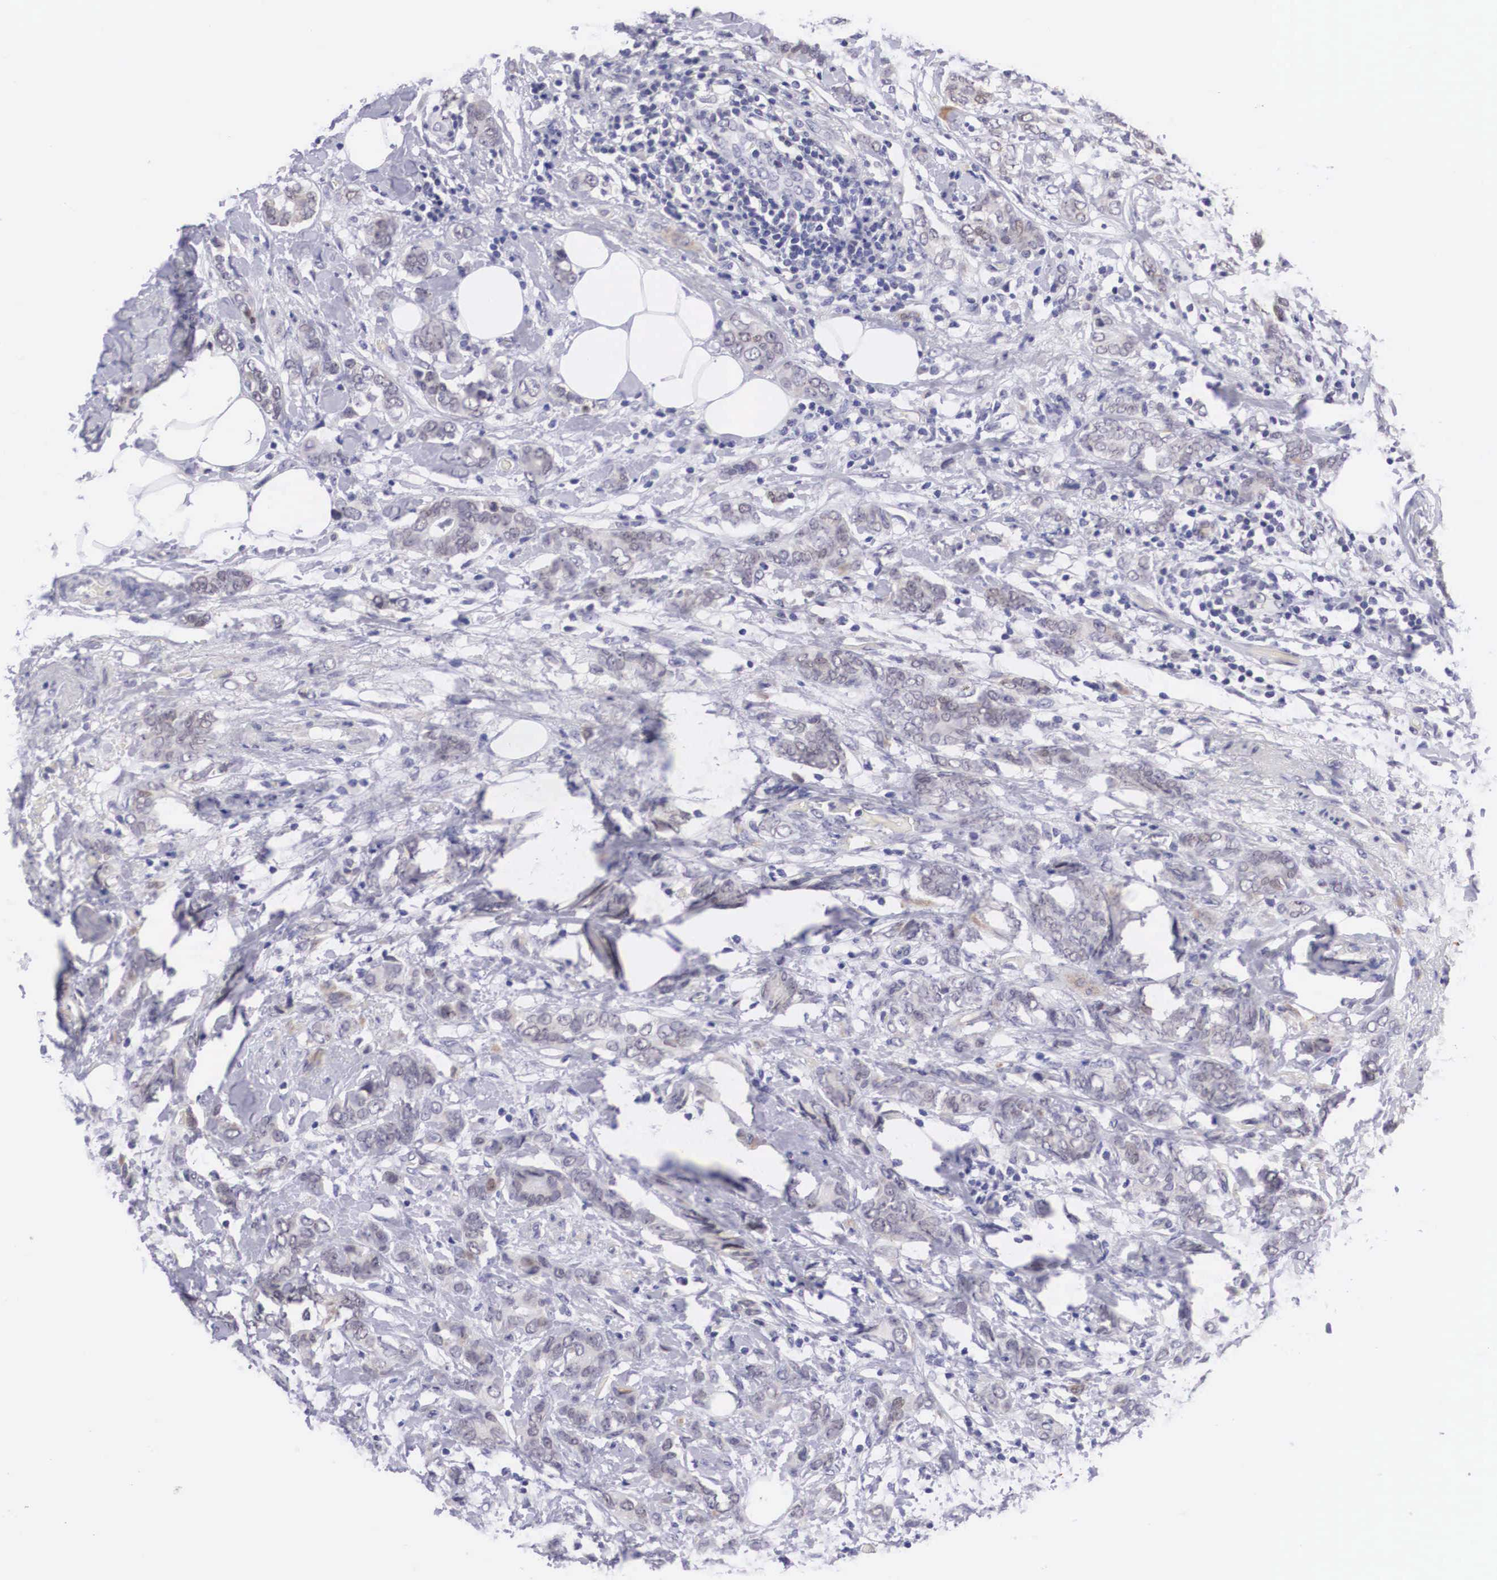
{"staining": {"intensity": "weak", "quantity": "<25%", "location": "cytoplasmic/membranous"}, "tissue": "breast cancer", "cell_type": "Tumor cells", "image_type": "cancer", "snomed": [{"axis": "morphology", "description": "Duct carcinoma"}, {"axis": "topography", "description": "Breast"}], "caption": "DAB (3,3'-diaminobenzidine) immunohistochemical staining of human breast intraductal carcinoma reveals no significant expression in tumor cells.", "gene": "SOX11", "patient": {"sex": "female", "age": 53}}